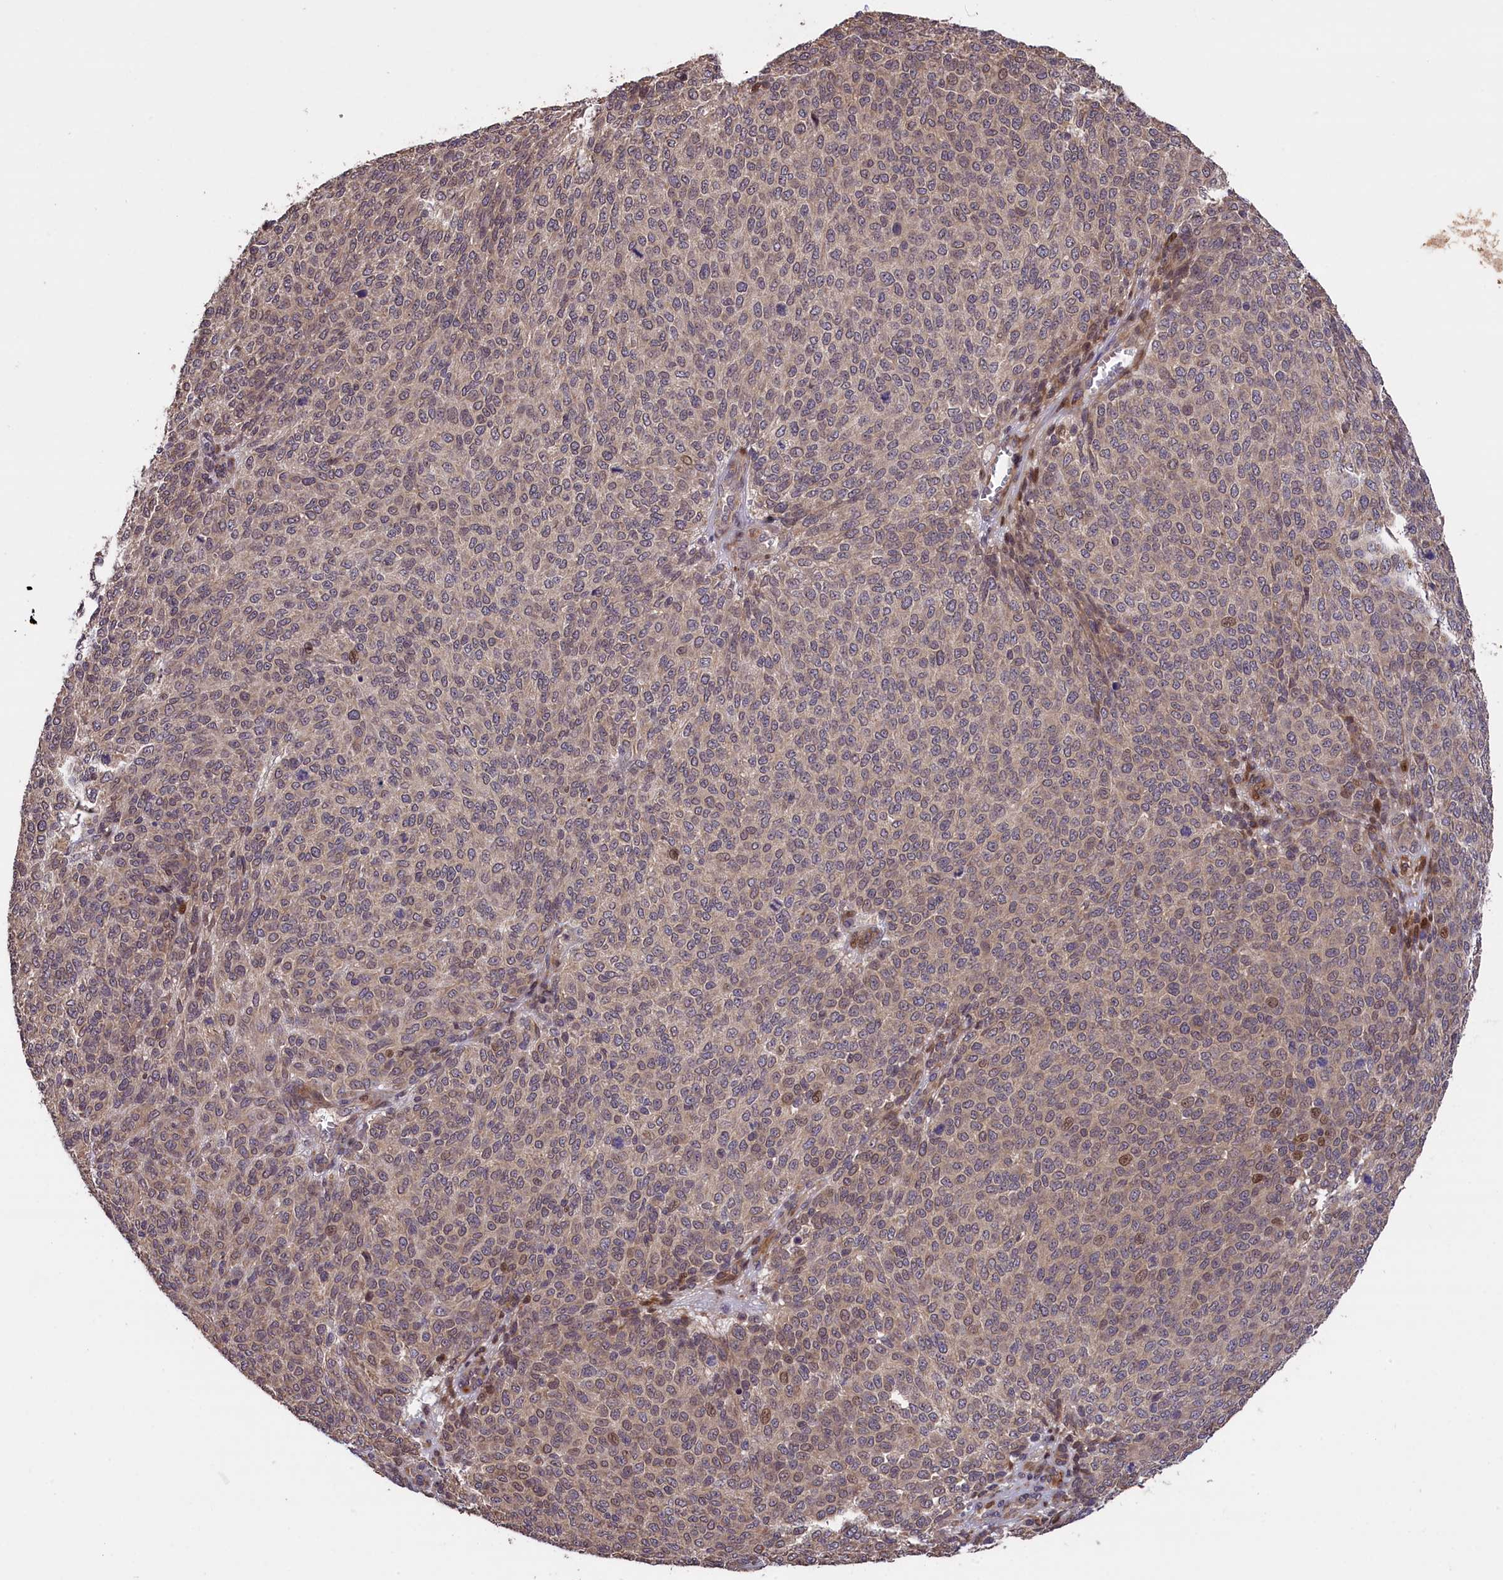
{"staining": {"intensity": "moderate", "quantity": "<25%", "location": "nuclear"}, "tissue": "melanoma", "cell_type": "Tumor cells", "image_type": "cancer", "snomed": [{"axis": "morphology", "description": "Malignant melanoma, NOS"}, {"axis": "topography", "description": "Skin"}], "caption": "This is an image of immunohistochemistry staining of malignant melanoma, which shows moderate staining in the nuclear of tumor cells.", "gene": "DNAJB9", "patient": {"sex": "male", "age": 49}}